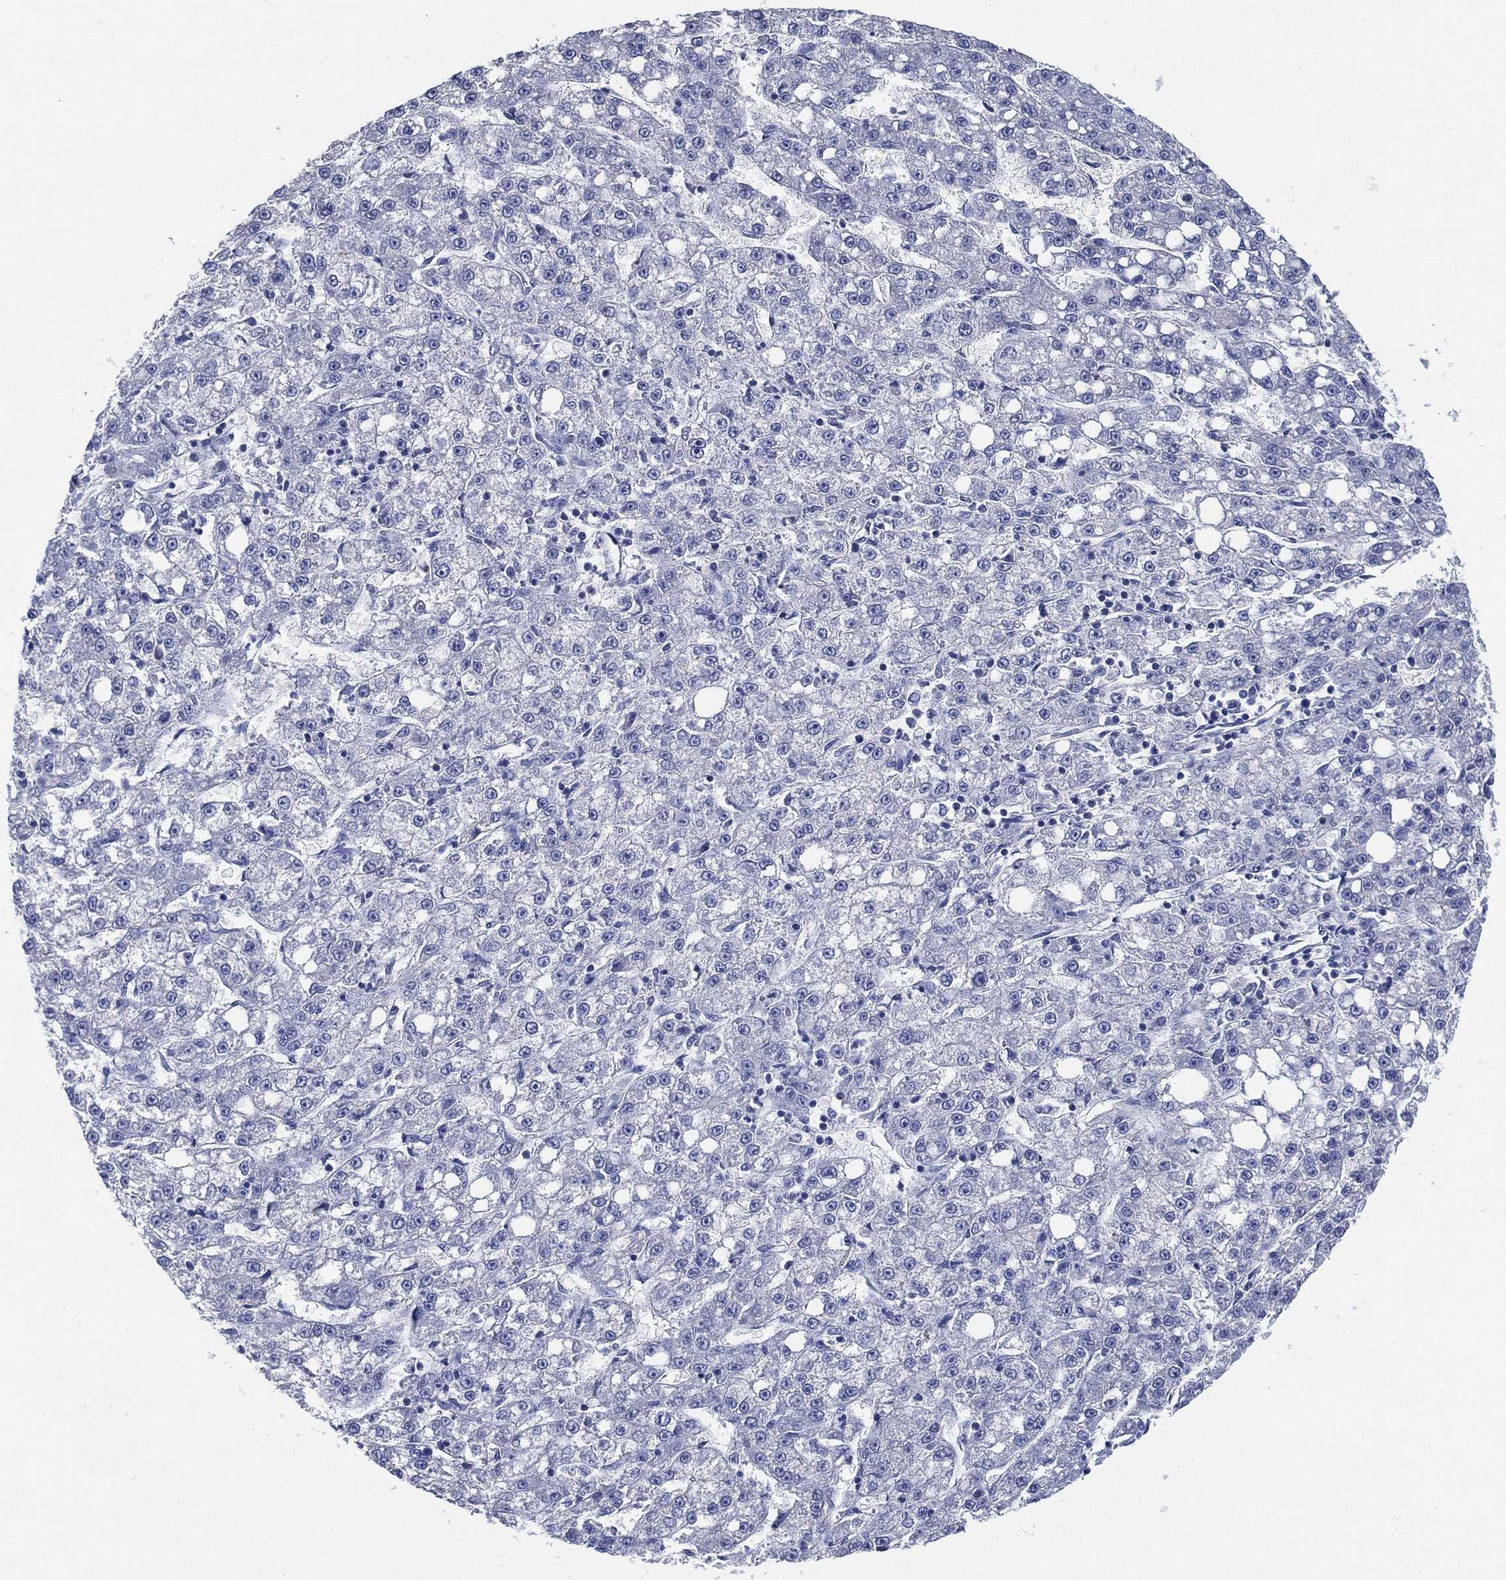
{"staining": {"intensity": "negative", "quantity": "none", "location": "none"}, "tissue": "liver cancer", "cell_type": "Tumor cells", "image_type": "cancer", "snomed": [{"axis": "morphology", "description": "Carcinoma, Hepatocellular, NOS"}, {"axis": "topography", "description": "Liver"}], "caption": "A high-resolution image shows IHC staining of hepatocellular carcinoma (liver), which displays no significant expression in tumor cells. (Stains: DAB IHC with hematoxylin counter stain, Microscopy: brightfield microscopy at high magnification).", "gene": "IYD", "patient": {"sex": "female", "age": 65}}